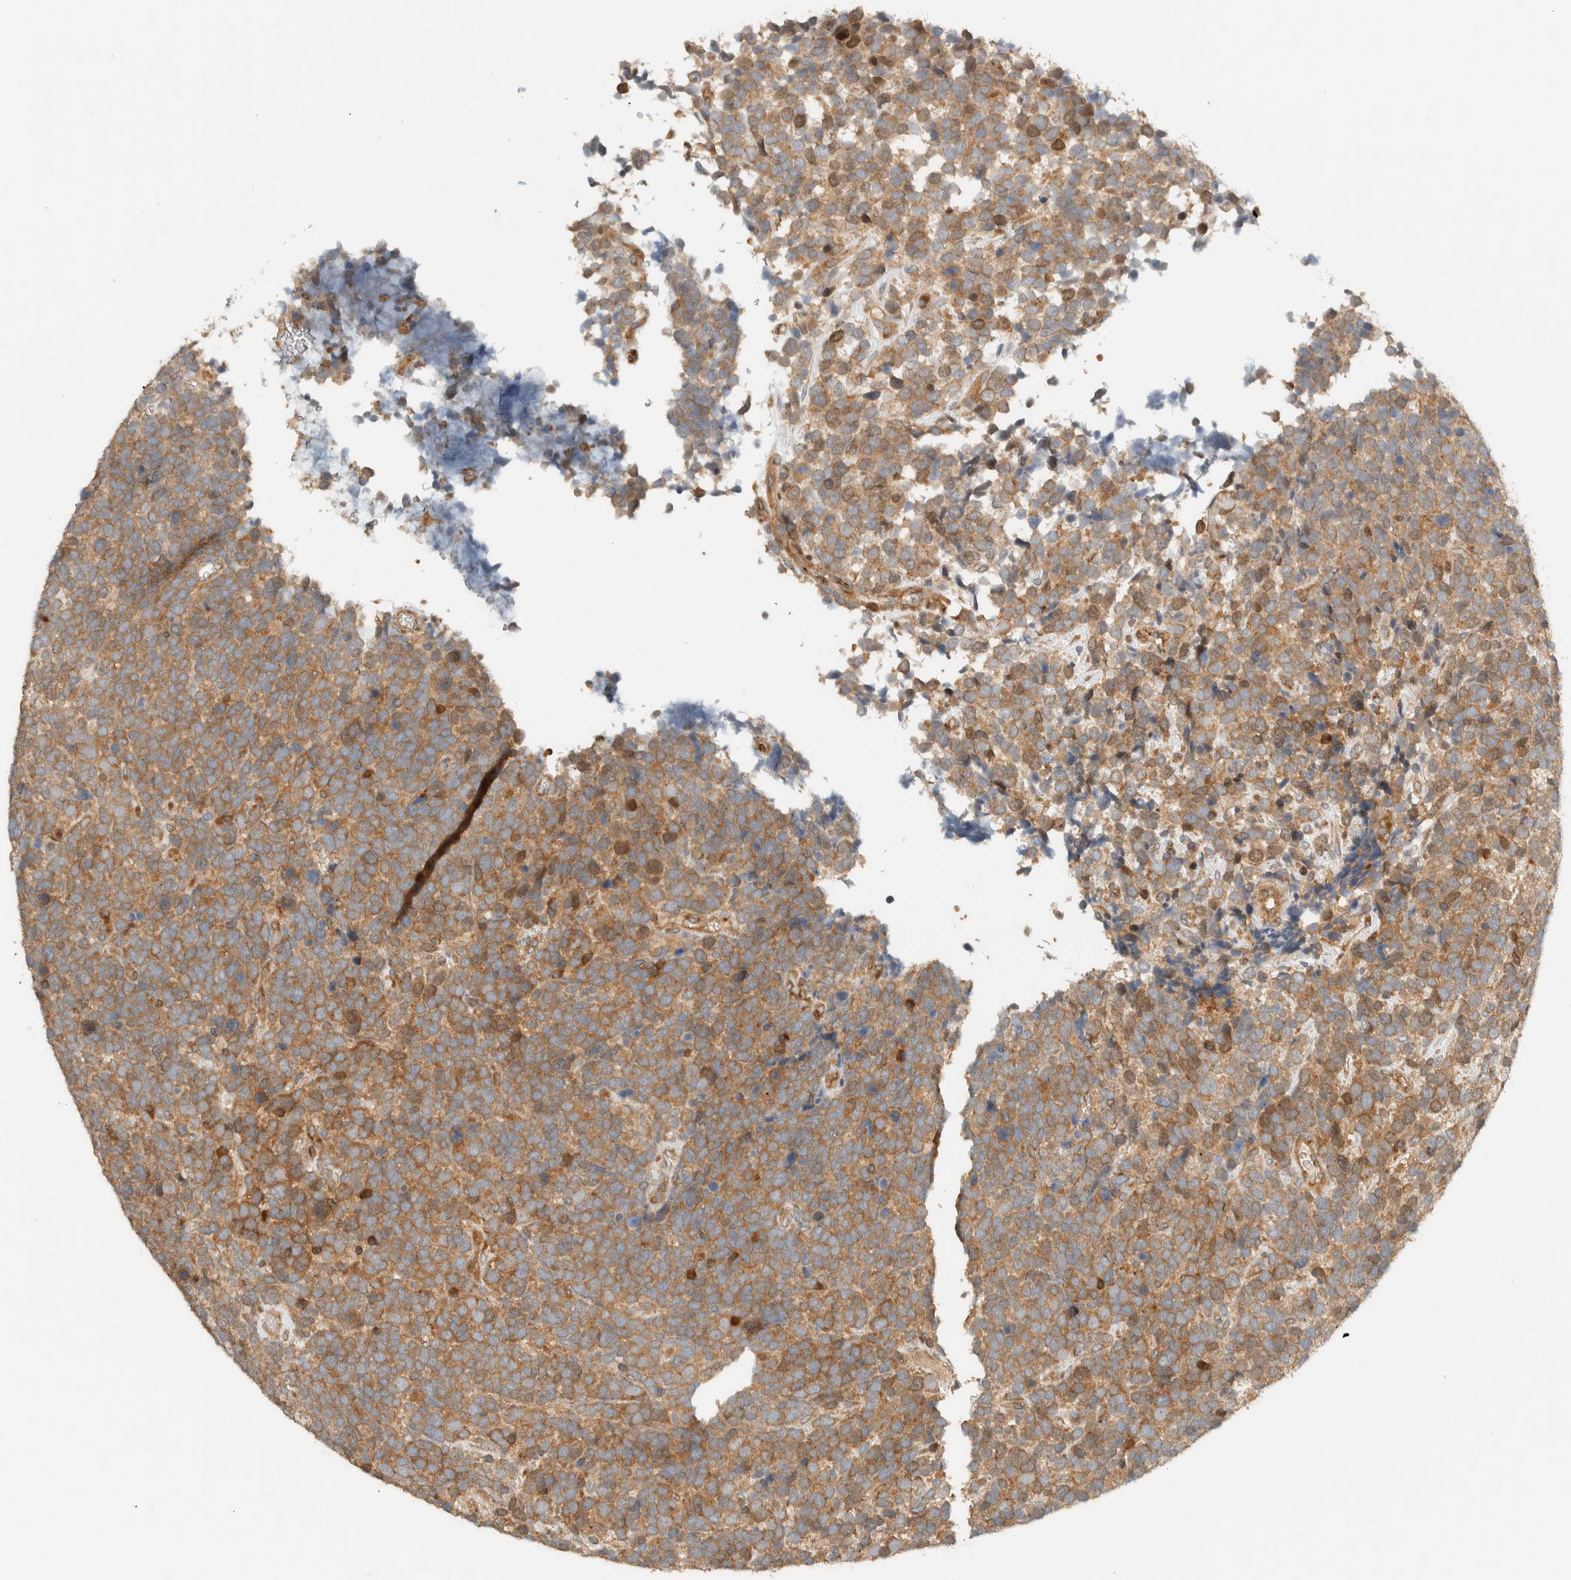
{"staining": {"intensity": "weak", "quantity": ">75%", "location": "cytoplasmic/membranous"}, "tissue": "urothelial cancer", "cell_type": "Tumor cells", "image_type": "cancer", "snomed": [{"axis": "morphology", "description": "Urothelial carcinoma, High grade"}, {"axis": "topography", "description": "Urinary bladder"}], "caption": "Immunohistochemical staining of urothelial cancer displays low levels of weak cytoplasmic/membranous protein staining in about >75% of tumor cells. (IHC, brightfield microscopy, high magnification).", "gene": "ARFGEF1", "patient": {"sex": "female", "age": 82}}